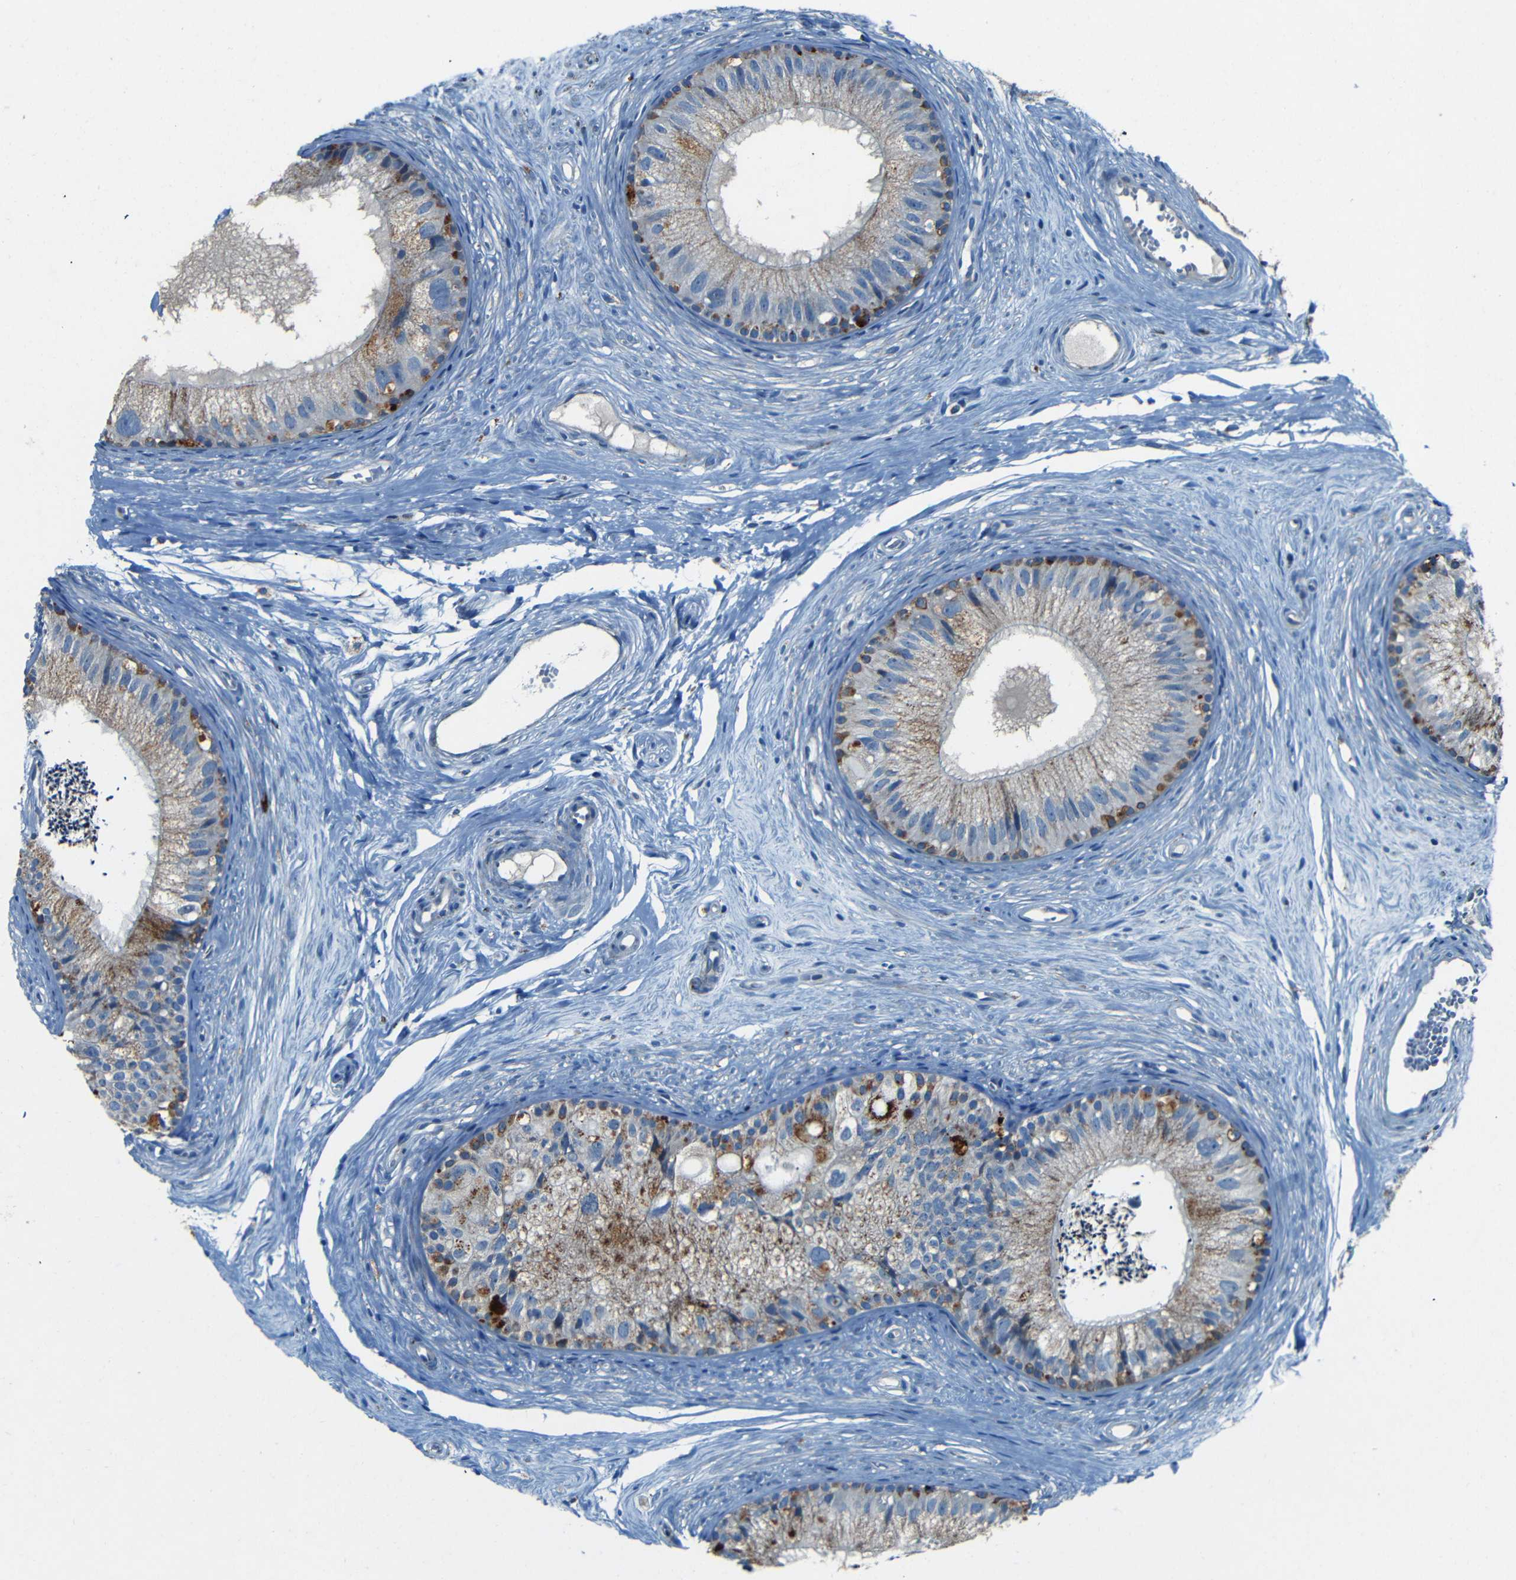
{"staining": {"intensity": "moderate", "quantity": "25%-75%", "location": "cytoplasmic/membranous"}, "tissue": "epididymis", "cell_type": "Glandular cells", "image_type": "normal", "snomed": [{"axis": "morphology", "description": "Normal tissue, NOS"}, {"axis": "topography", "description": "Epididymis"}], "caption": "This is a histology image of immunohistochemistry (IHC) staining of benign epididymis, which shows moderate expression in the cytoplasmic/membranous of glandular cells.", "gene": "WSCD2", "patient": {"sex": "male", "age": 56}}